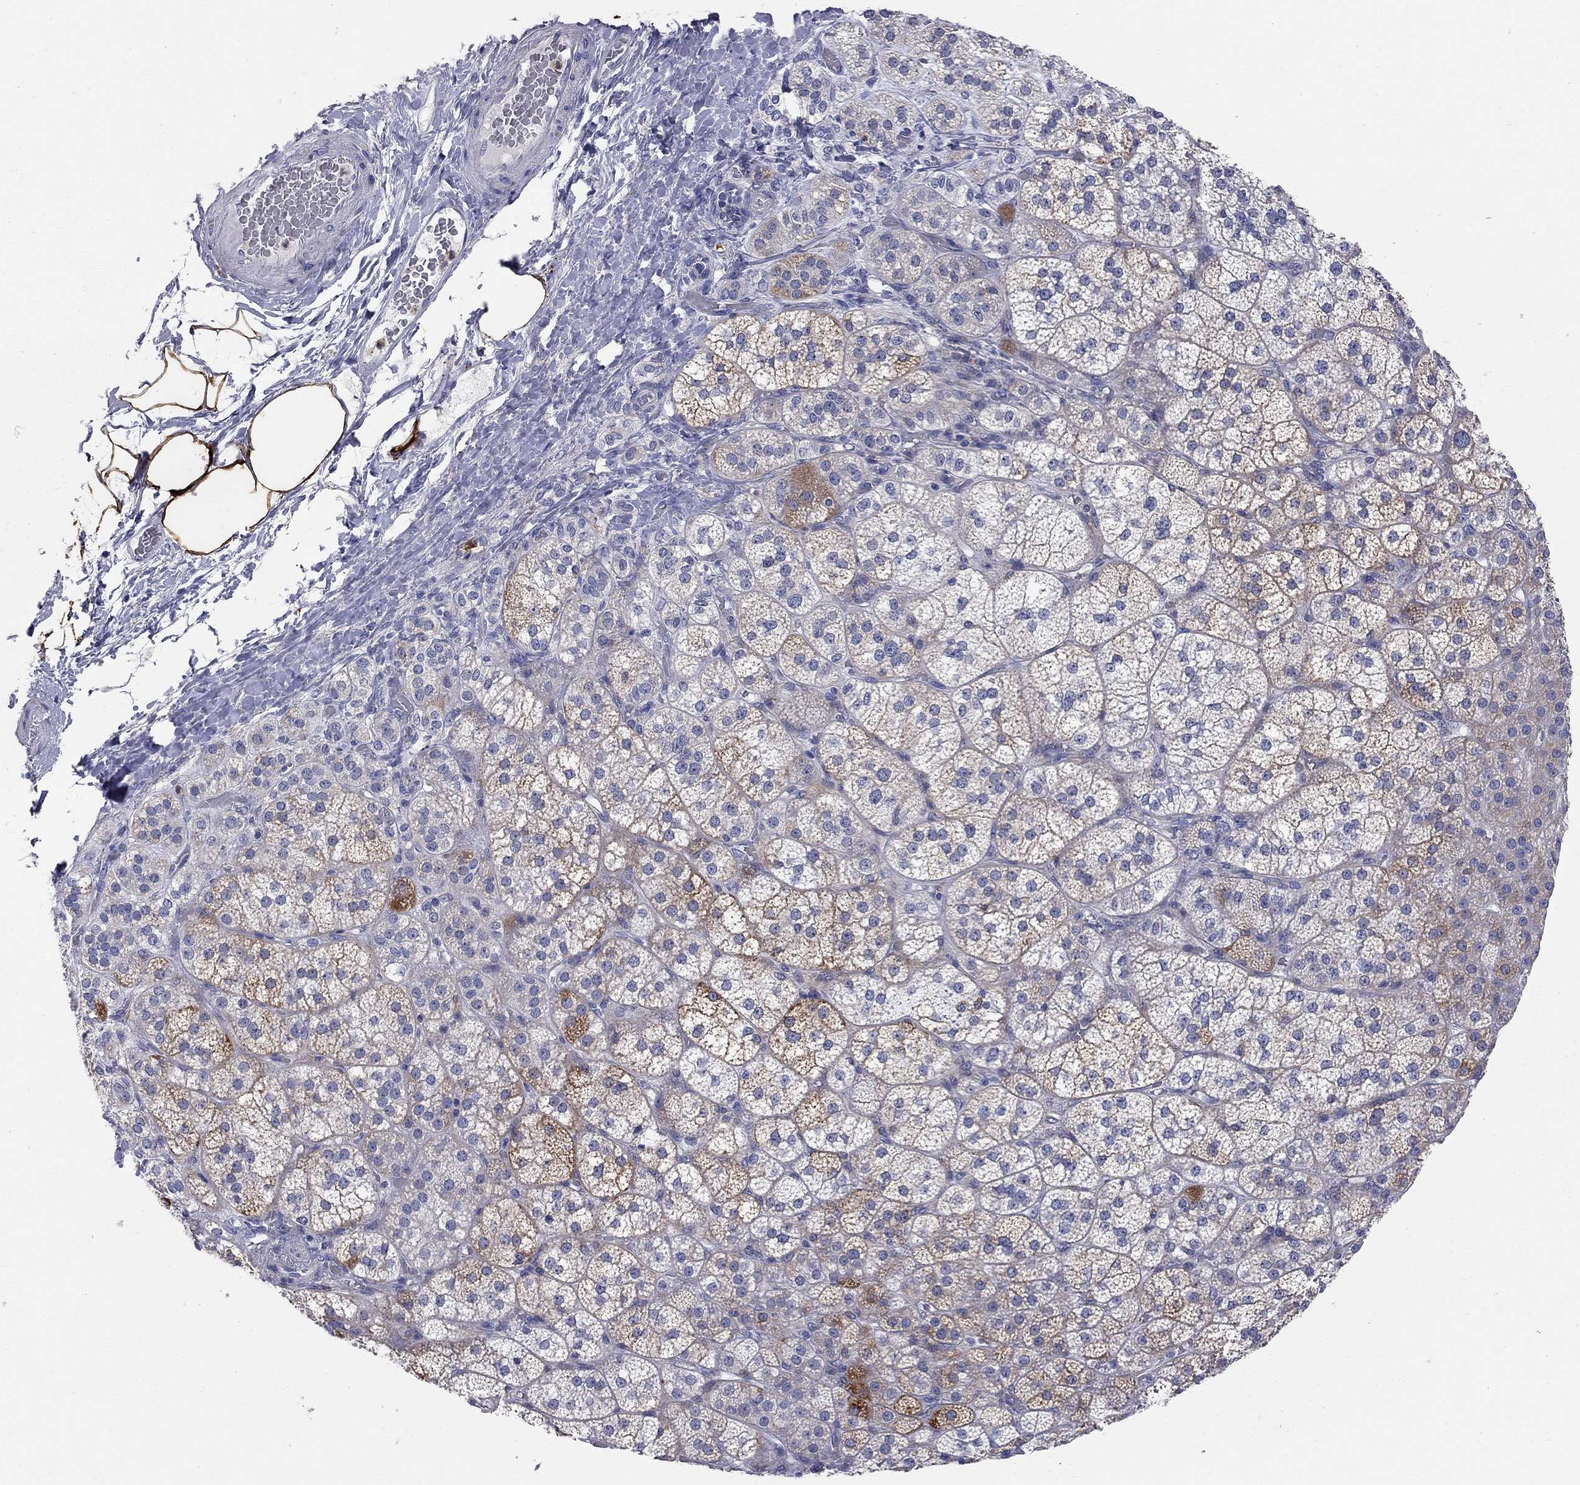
{"staining": {"intensity": "strong", "quantity": "<25%", "location": "cytoplasmic/membranous"}, "tissue": "adrenal gland", "cell_type": "Glandular cells", "image_type": "normal", "snomed": [{"axis": "morphology", "description": "Normal tissue, NOS"}, {"axis": "topography", "description": "Adrenal gland"}], "caption": "Strong cytoplasmic/membranous expression for a protein is present in about <25% of glandular cells of benign adrenal gland using IHC.", "gene": "ACSL1", "patient": {"sex": "female", "age": 60}}